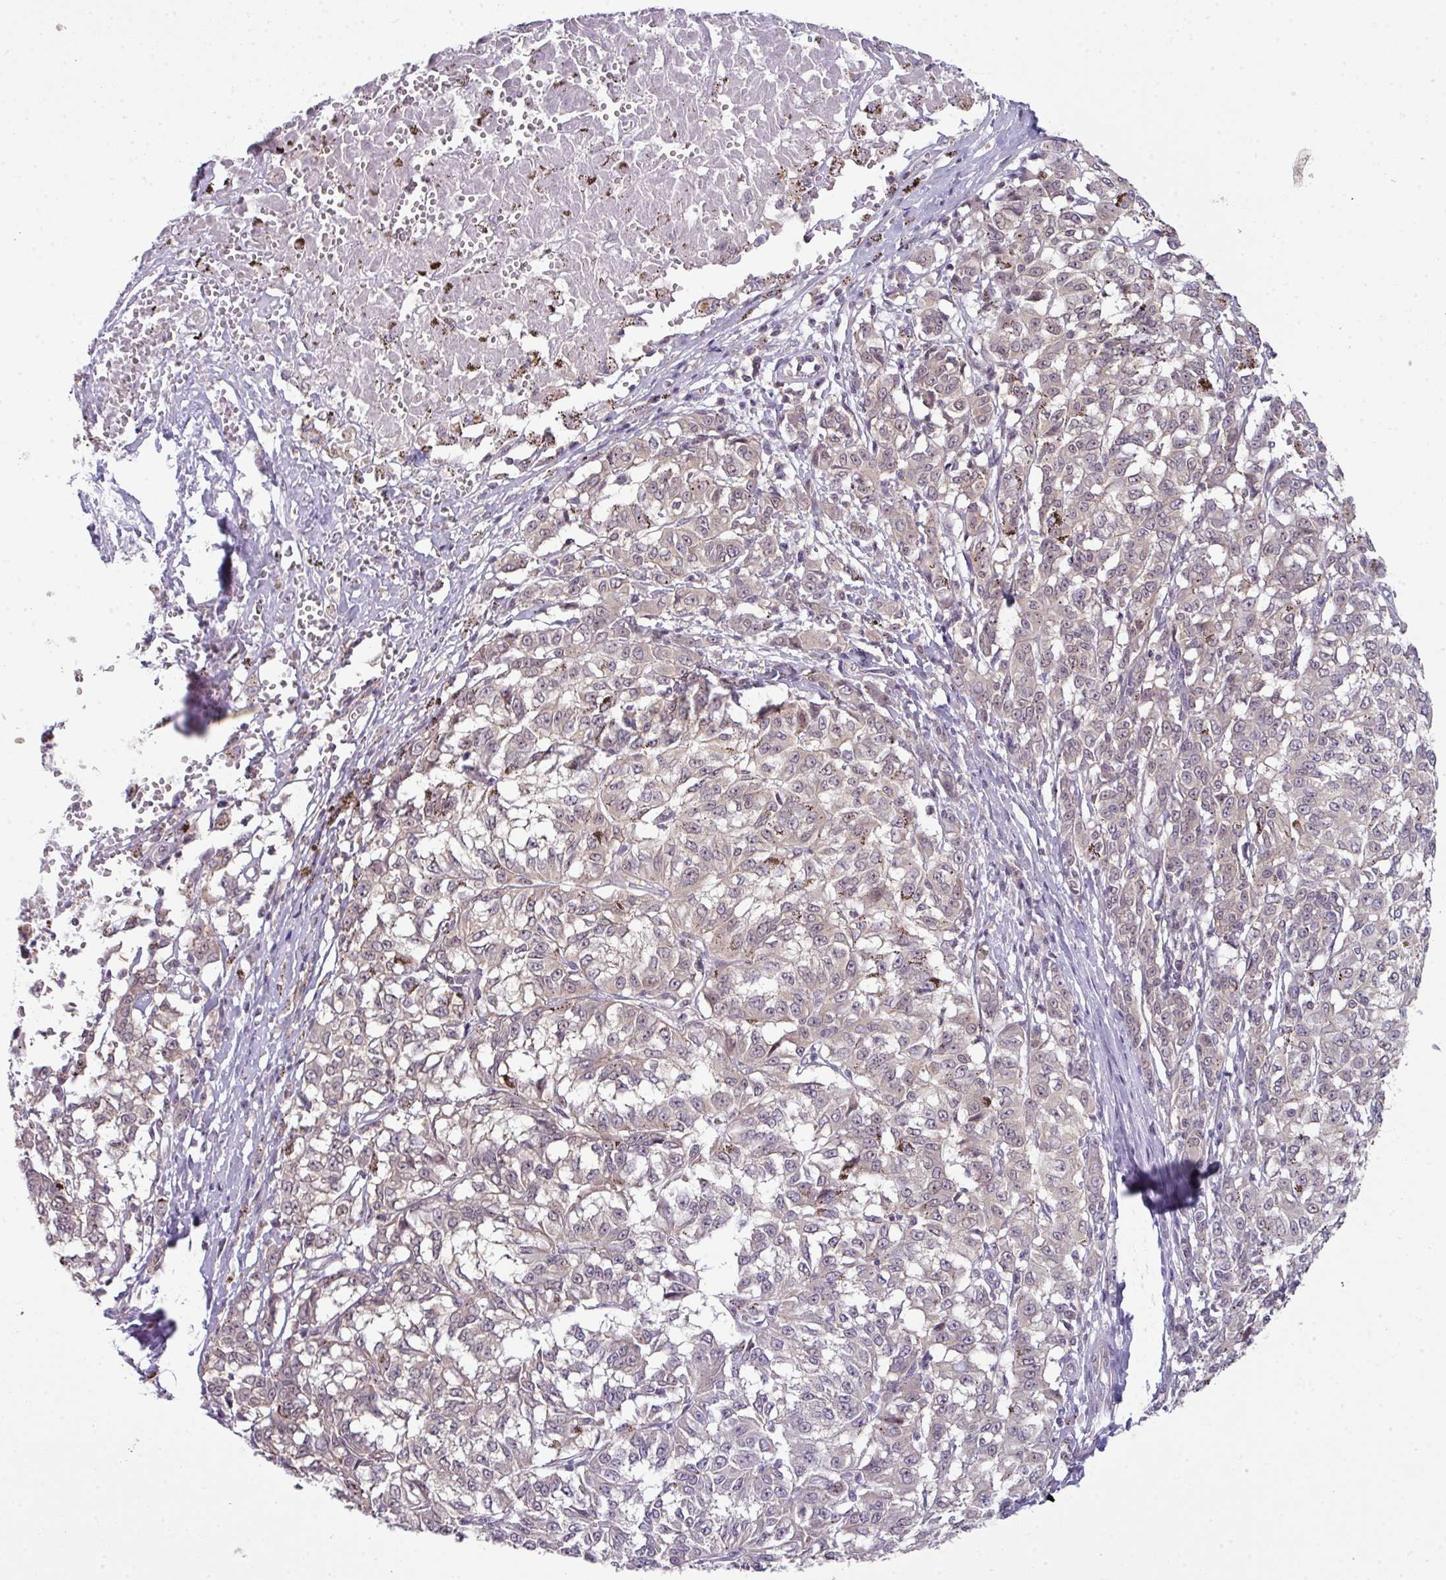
{"staining": {"intensity": "weak", "quantity": "25%-75%", "location": "nuclear"}, "tissue": "melanoma", "cell_type": "Tumor cells", "image_type": "cancer", "snomed": [{"axis": "morphology", "description": "Malignant melanoma, NOS"}, {"axis": "topography", "description": "Skin"}], "caption": "Human melanoma stained with a protein marker displays weak staining in tumor cells.", "gene": "STAT5A", "patient": {"sex": "female", "age": 72}}